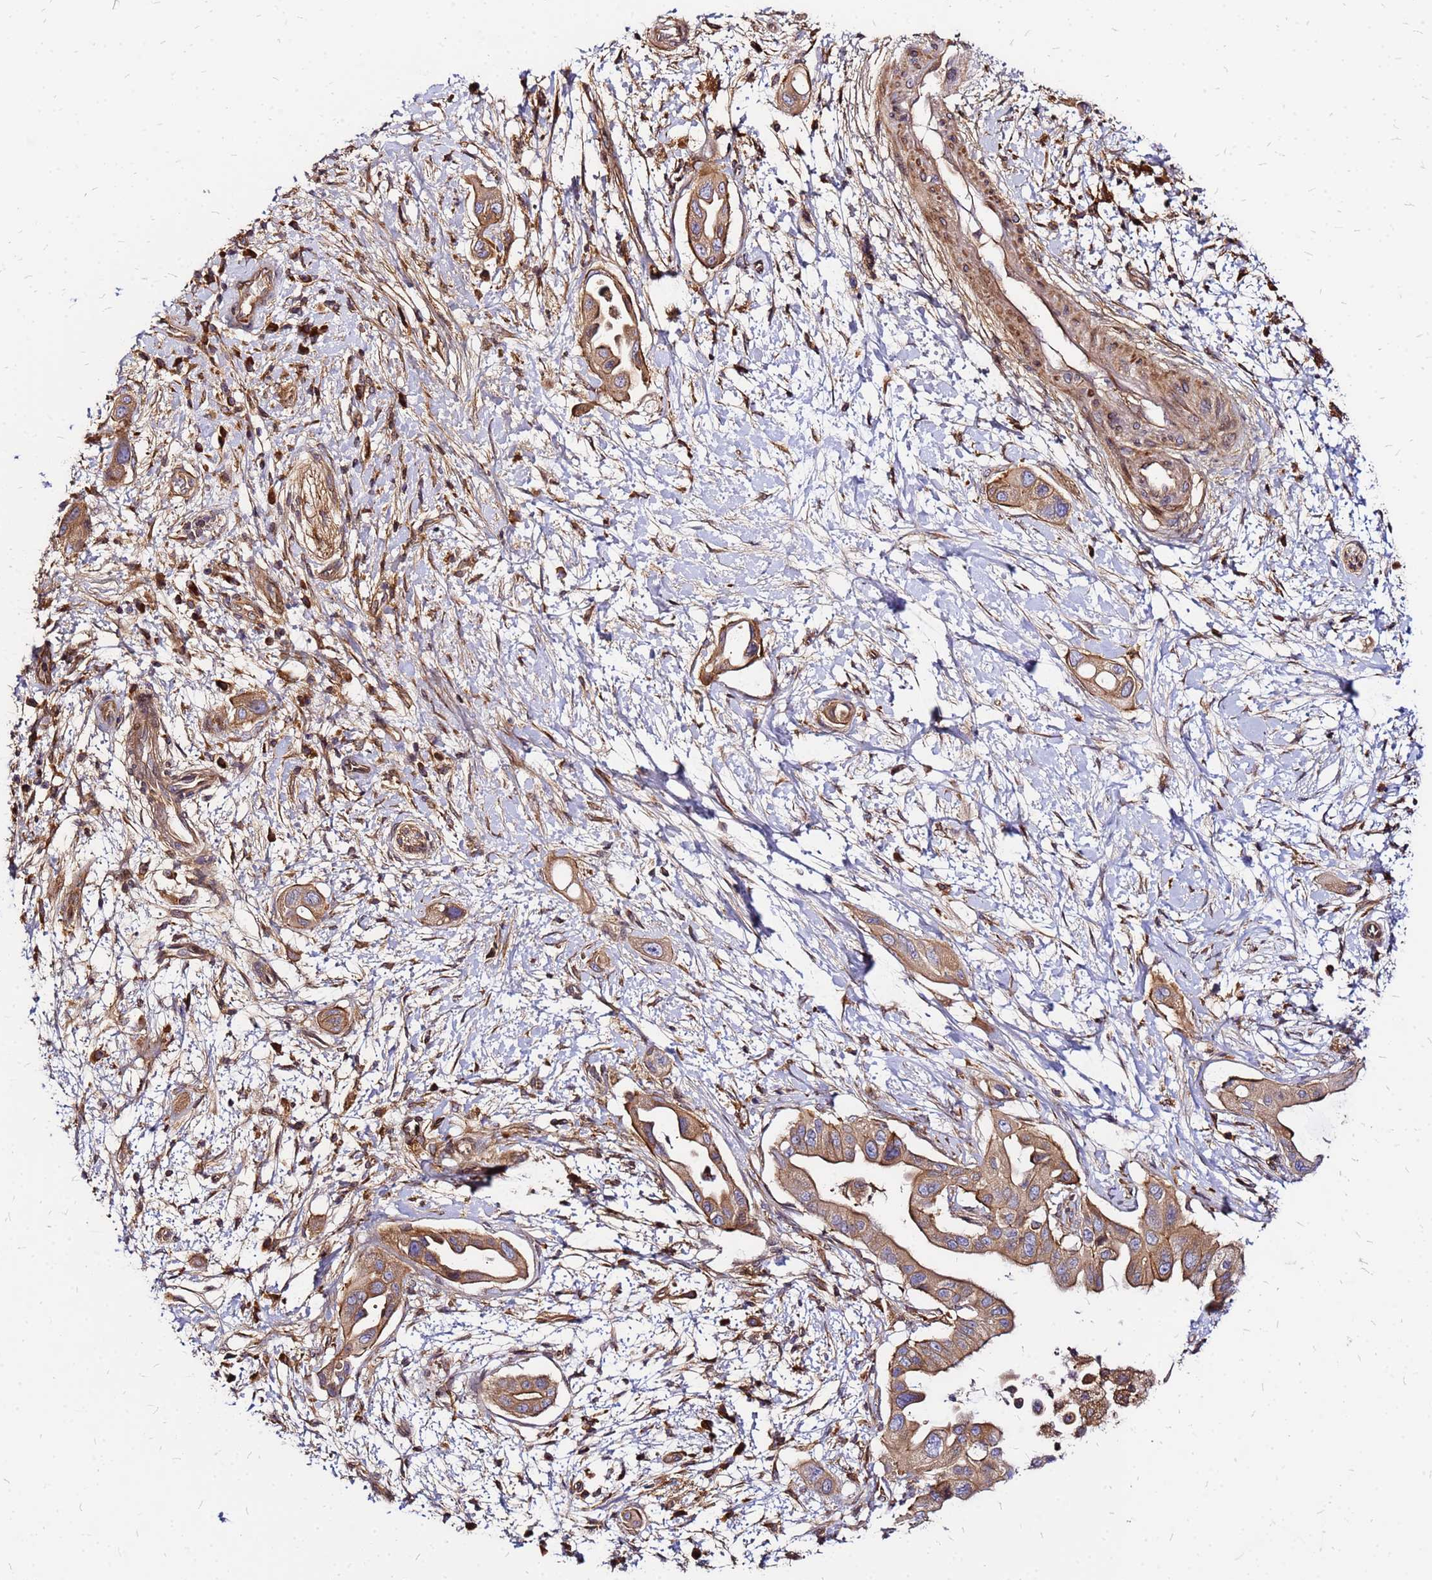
{"staining": {"intensity": "moderate", "quantity": ">75%", "location": "cytoplasmic/membranous"}, "tissue": "pancreatic cancer", "cell_type": "Tumor cells", "image_type": "cancer", "snomed": [{"axis": "morphology", "description": "Adenocarcinoma, NOS"}, {"axis": "topography", "description": "Pancreas"}], "caption": "A photomicrograph showing moderate cytoplasmic/membranous positivity in approximately >75% of tumor cells in pancreatic adenocarcinoma, as visualized by brown immunohistochemical staining.", "gene": "CYBC1", "patient": {"sex": "male", "age": 68}}